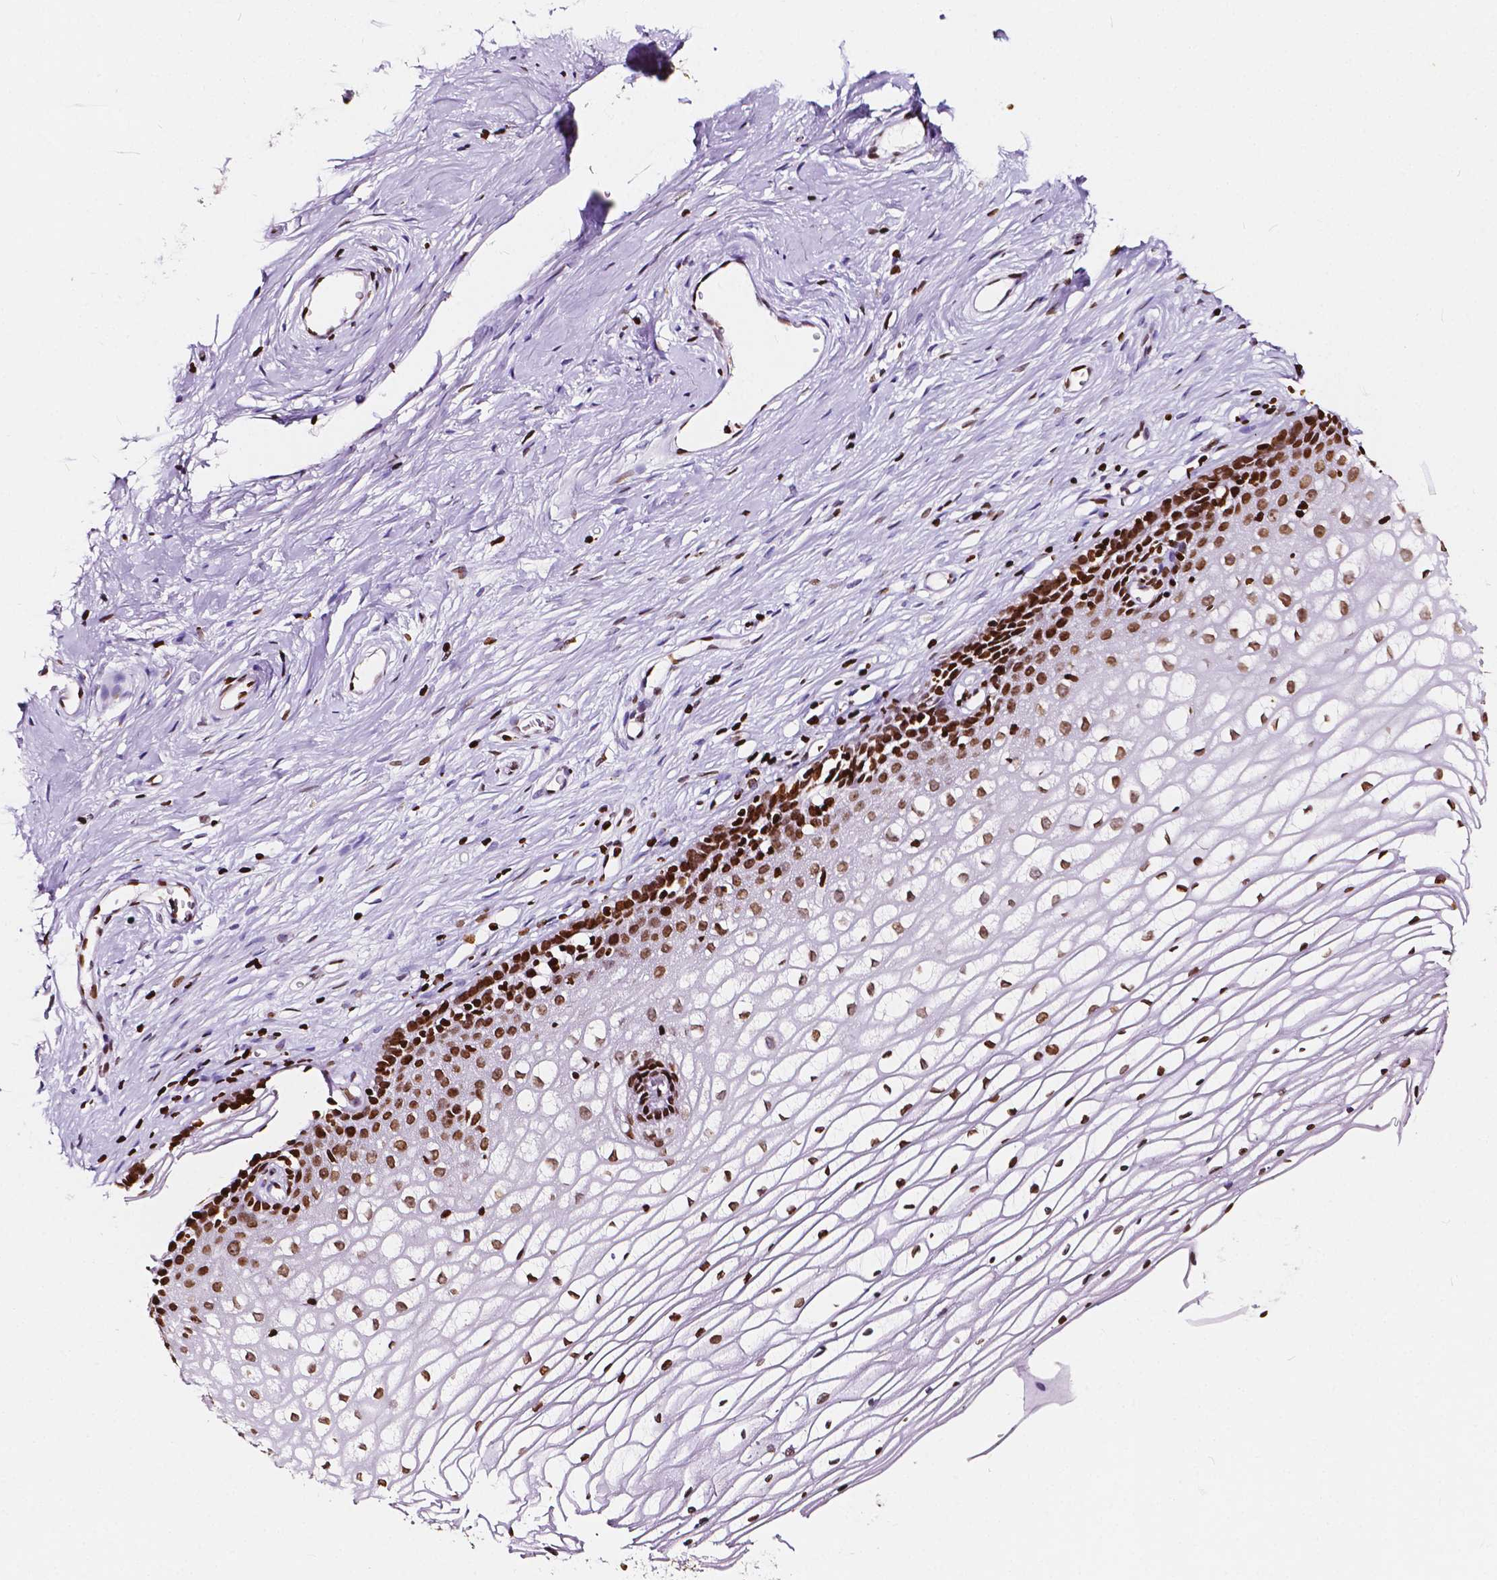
{"staining": {"intensity": "strong", "quantity": "<25%", "location": "nuclear"}, "tissue": "cervix", "cell_type": "Glandular cells", "image_type": "normal", "snomed": [{"axis": "morphology", "description": "Normal tissue, NOS"}, {"axis": "topography", "description": "Cervix"}], "caption": "Immunohistochemistry (IHC) micrograph of benign cervix: cervix stained using immunohistochemistry (IHC) displays medium levels of strong protein expression localized specifically in the nuclear of glandular cells, appearing as a nuclear brown color.", "gene": "CBY3", "patient": {"sex": "female", "age": 40}}